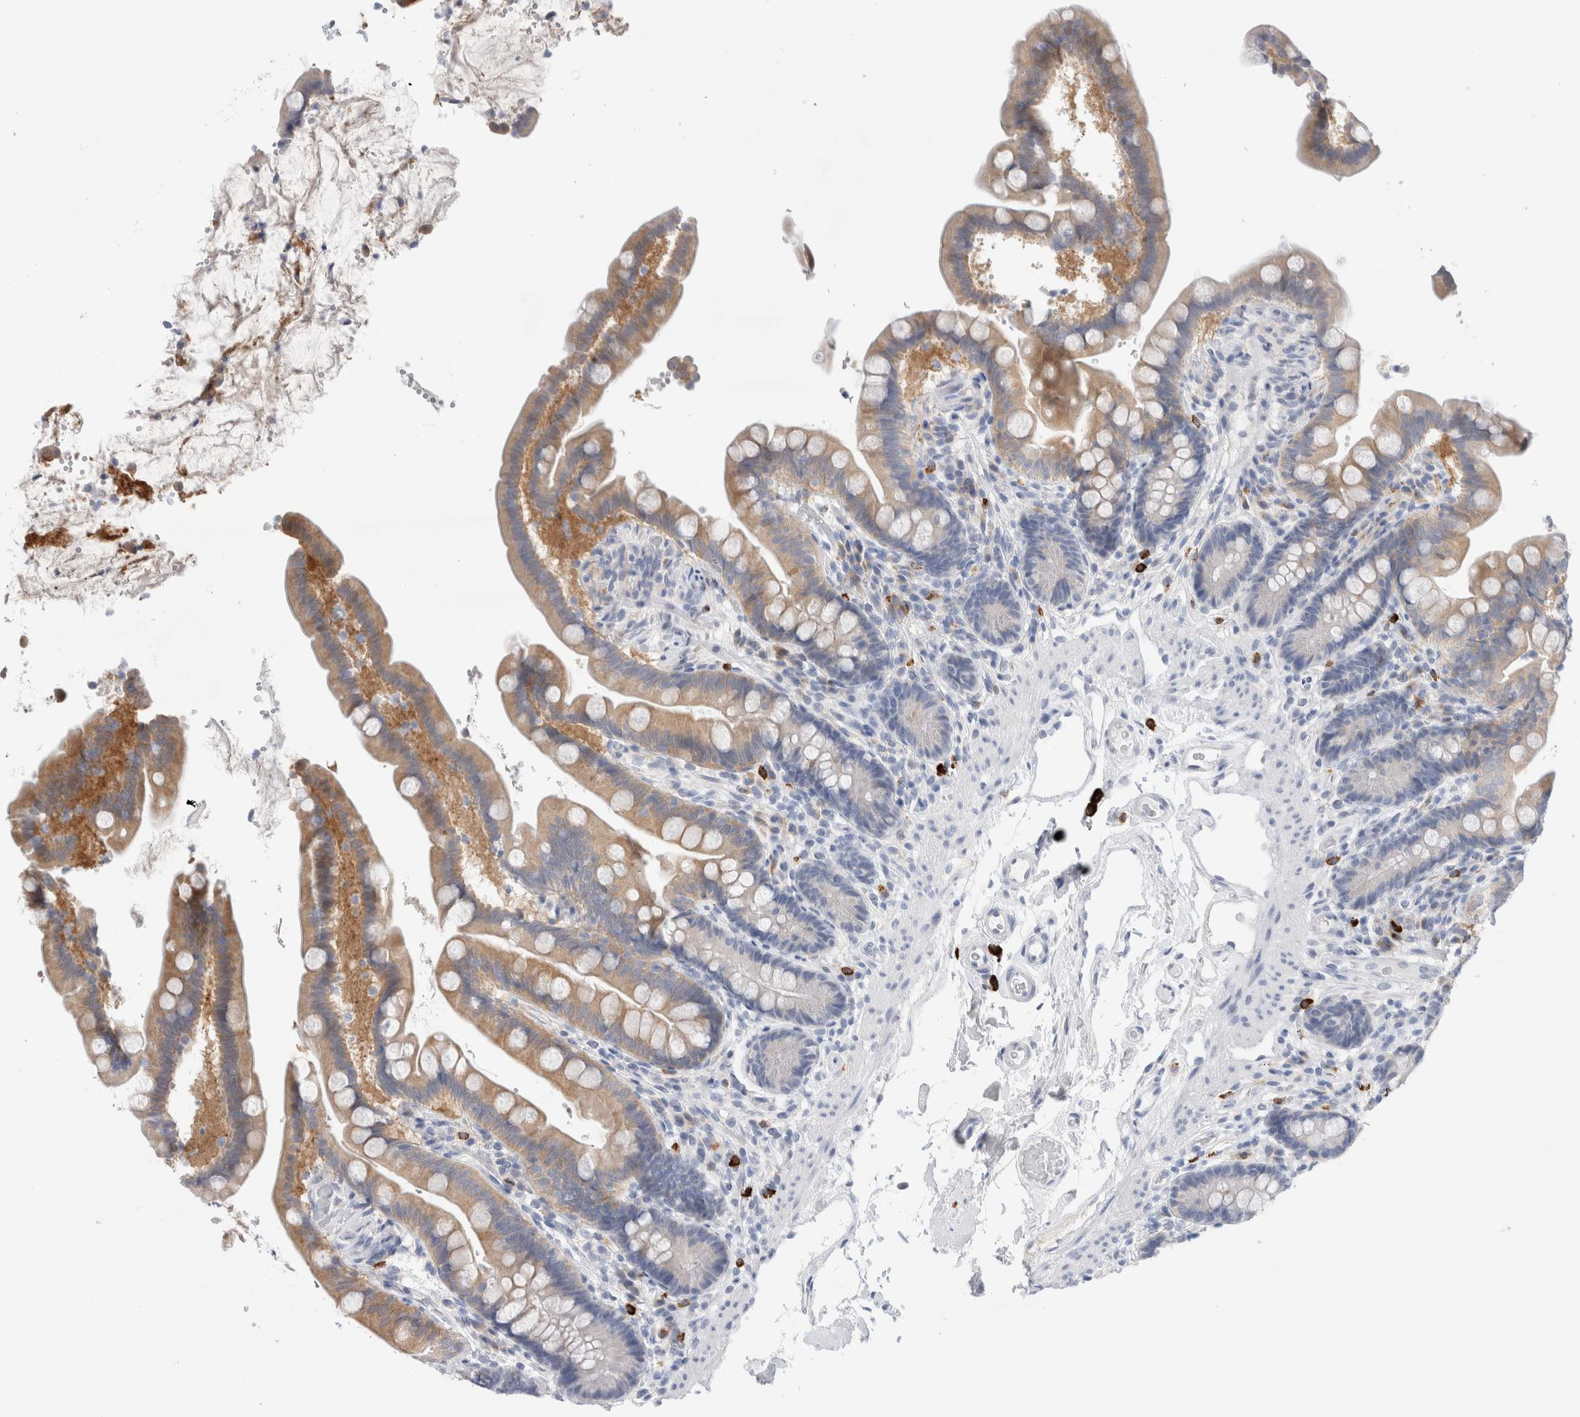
{"staining": {"intensity": "negative", "quantity": "none", "location": "none"}, "tissue": "colon", "cell_type": "Endothelial cells", "image_type": "normal", "snomed": [{"axis": "morphology", "description": "Normal tissue, NOS"}, {"axis": "topography", "description": "Smooth muscle"}, {"axis": "topography", "description": "Colon"}], "caption": "Immunohistochemistry (IHC) of normal human colon reveals no positivity in endothelial cells. (DAB (3,3'-diaminobenzidine) immunohistochemistry (IHC), high magnification).", "gene": "SLC22A12", "patient": {"sex": "male", "age": 73}}